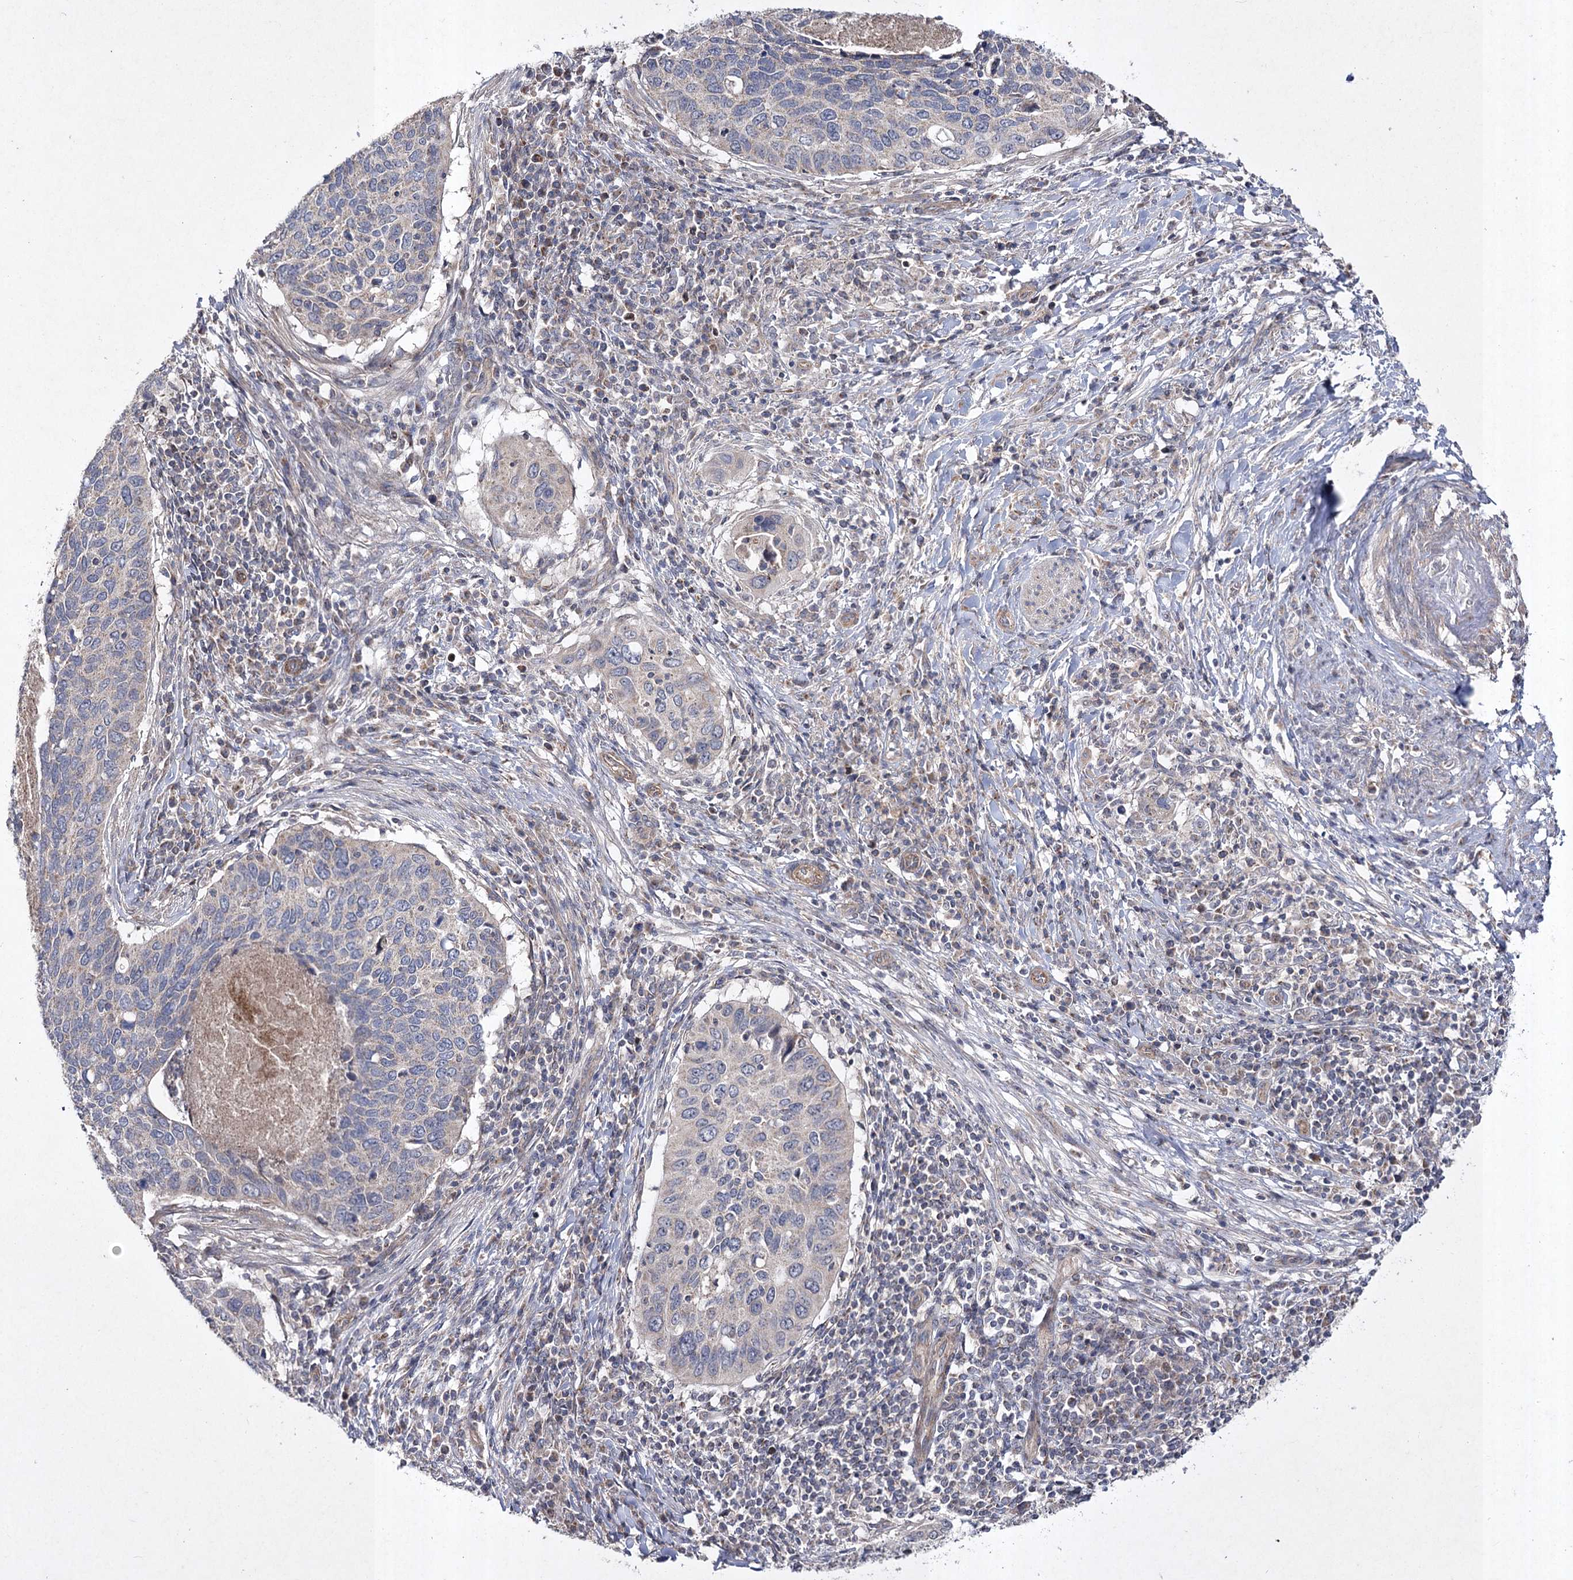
{"staining": {"intensity": "negative", "quantity": "none", "location": "none"}, "tissue": "cervical cancer", "cell_type": "Tumor cells", "image_type": "cancer", "snomed": [{"axis": "morphology", "description": "Squamous cell carcinoma, NOS"}, {"axis": "topography", "description": "Cervix"}], "caption": "High magnification brightfield microscopy of squamous cell carcinoma (cervical) stained with DAB (3,3'-diaminobenzidine) (brown) and counterstained with hematoxylin (blue): tumor cells show no significant expression.", "gene": "FANCL", "patient": {"sex": "female", "age": 38}}